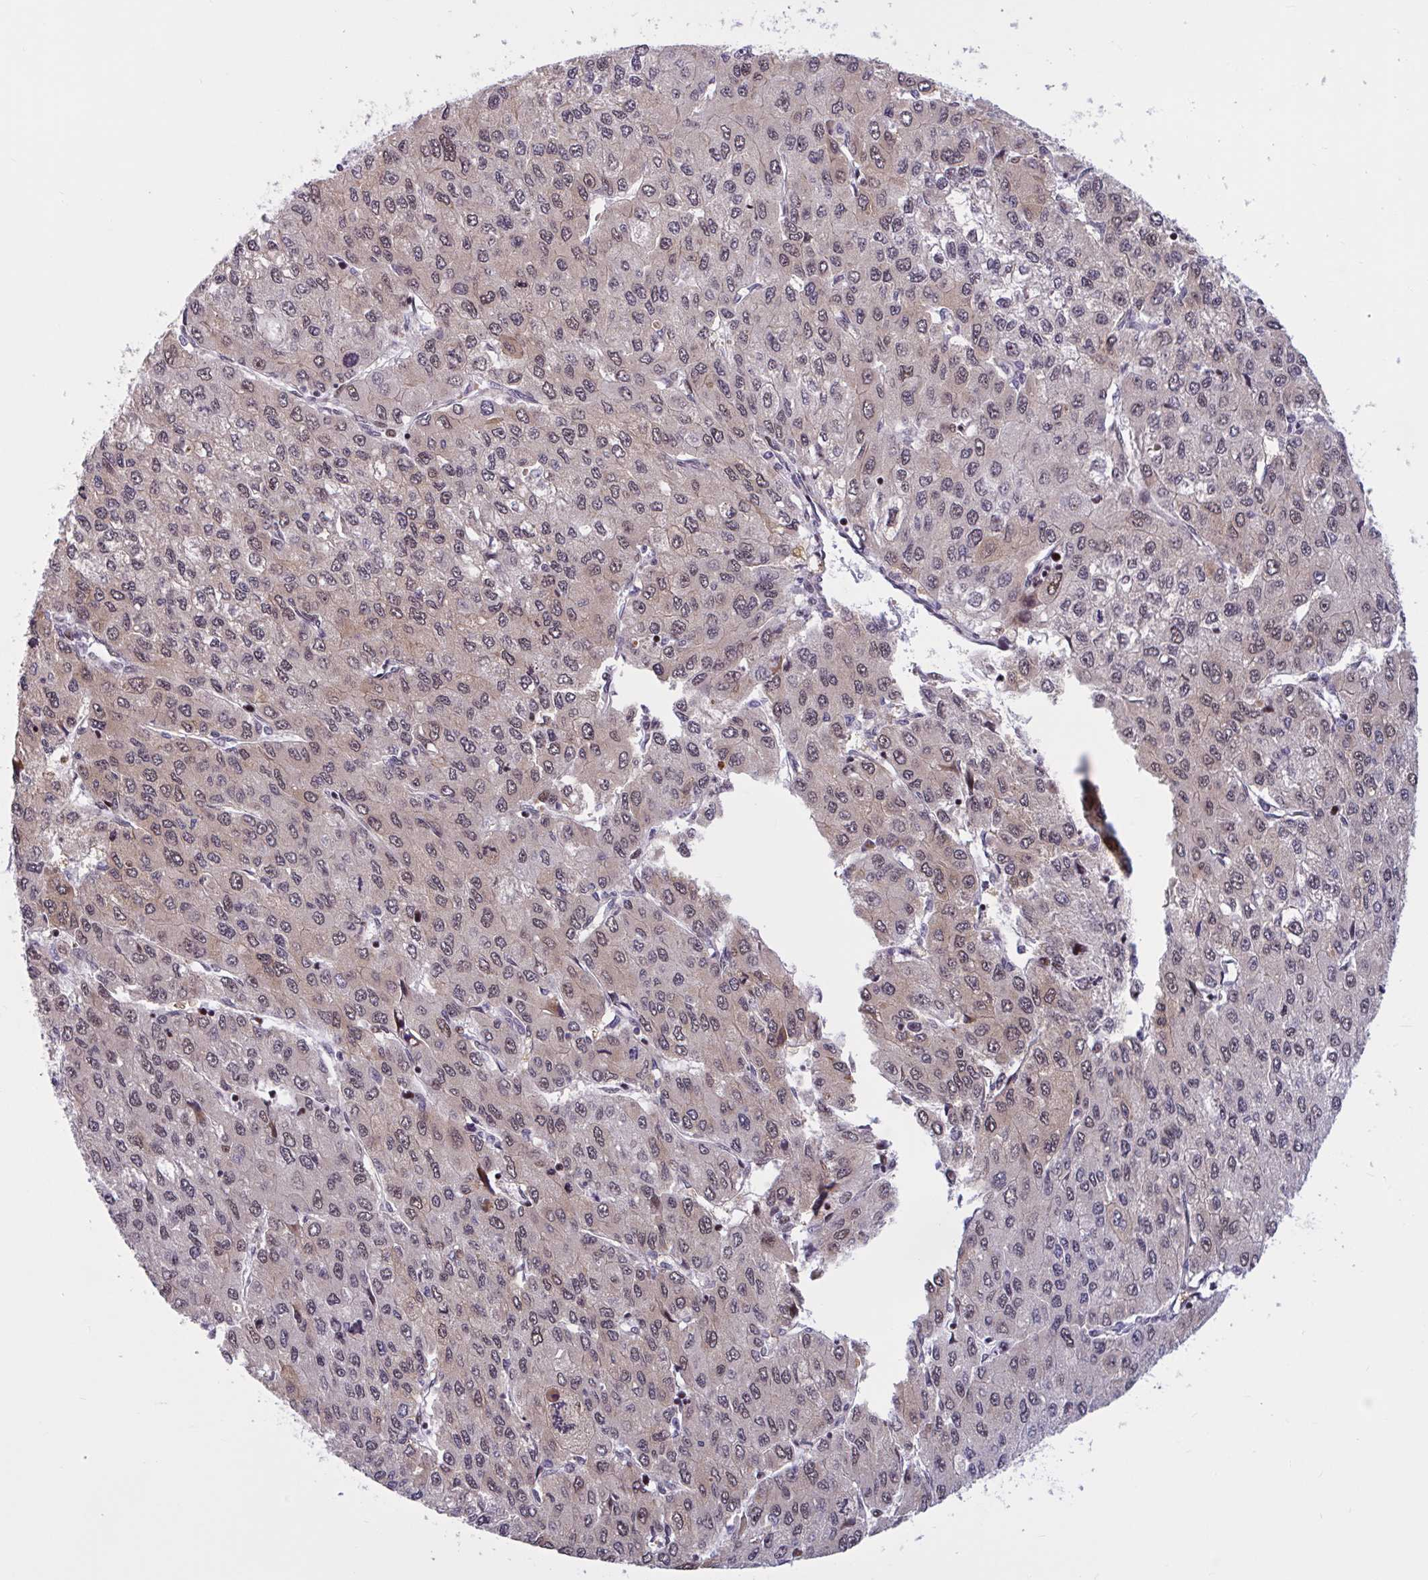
{"staining": {"intensity": "moderate", "quantity": ">75%", "location": "cytoplasmic/membranous,nuclear"}, "tissue": "liver cancer", "cell_type": "Tumor cells", "image_type": "cancer", "snomed": [{"axis": "morphology", "description": "Carcinoma, Hepatocellular, NOS"}, {"axis": "topography", "description": "Liver"}], "caption": "Liver cancer was stained to show a protein in brown. There is medium levels of moderate cytoplasmic/membranous and nuclear expression in about >75% of tumor cells.", "gene": "RBL1", "patient": {"sex": "female", "age": 66}}